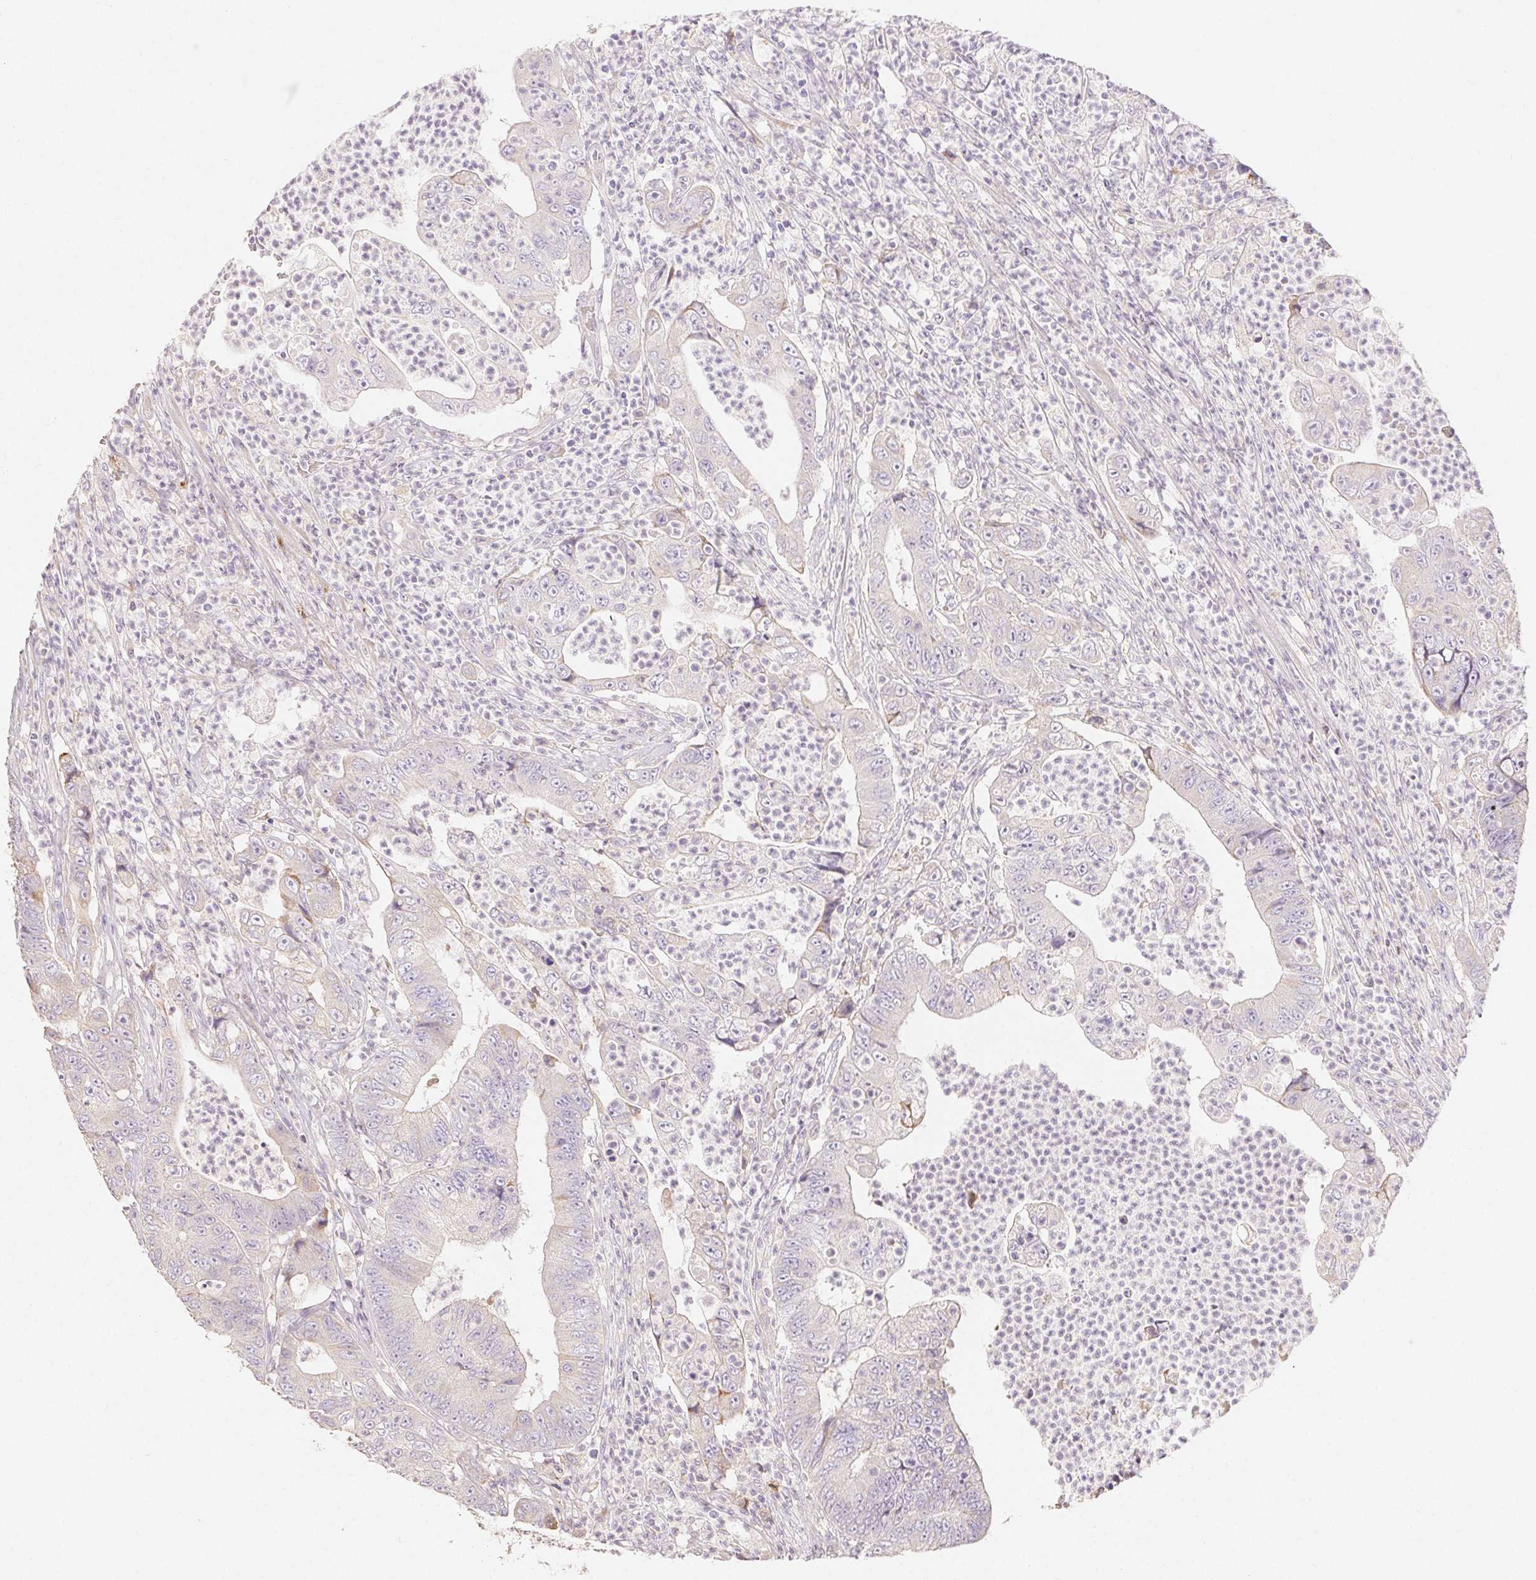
{"staining": {"intensity": "negative", "quantity": "none", "location": "none"}, "tissue": "colorectal cancer", "cell_type": "Tumor cells", "image_type": "cancer", "snomed": [{"axis": "morphology", "description": "Adenocarcinoma, NOS"}, {"axis": "topography", "description": "Colon"}], "caption": "This is an immunohistochemistry (IHC) photomicrograph of human colorectal cancer. There is no expression in tumor cells.", "gene": "ACVR1B", "patient": {"sex": "female", "age": 48}}